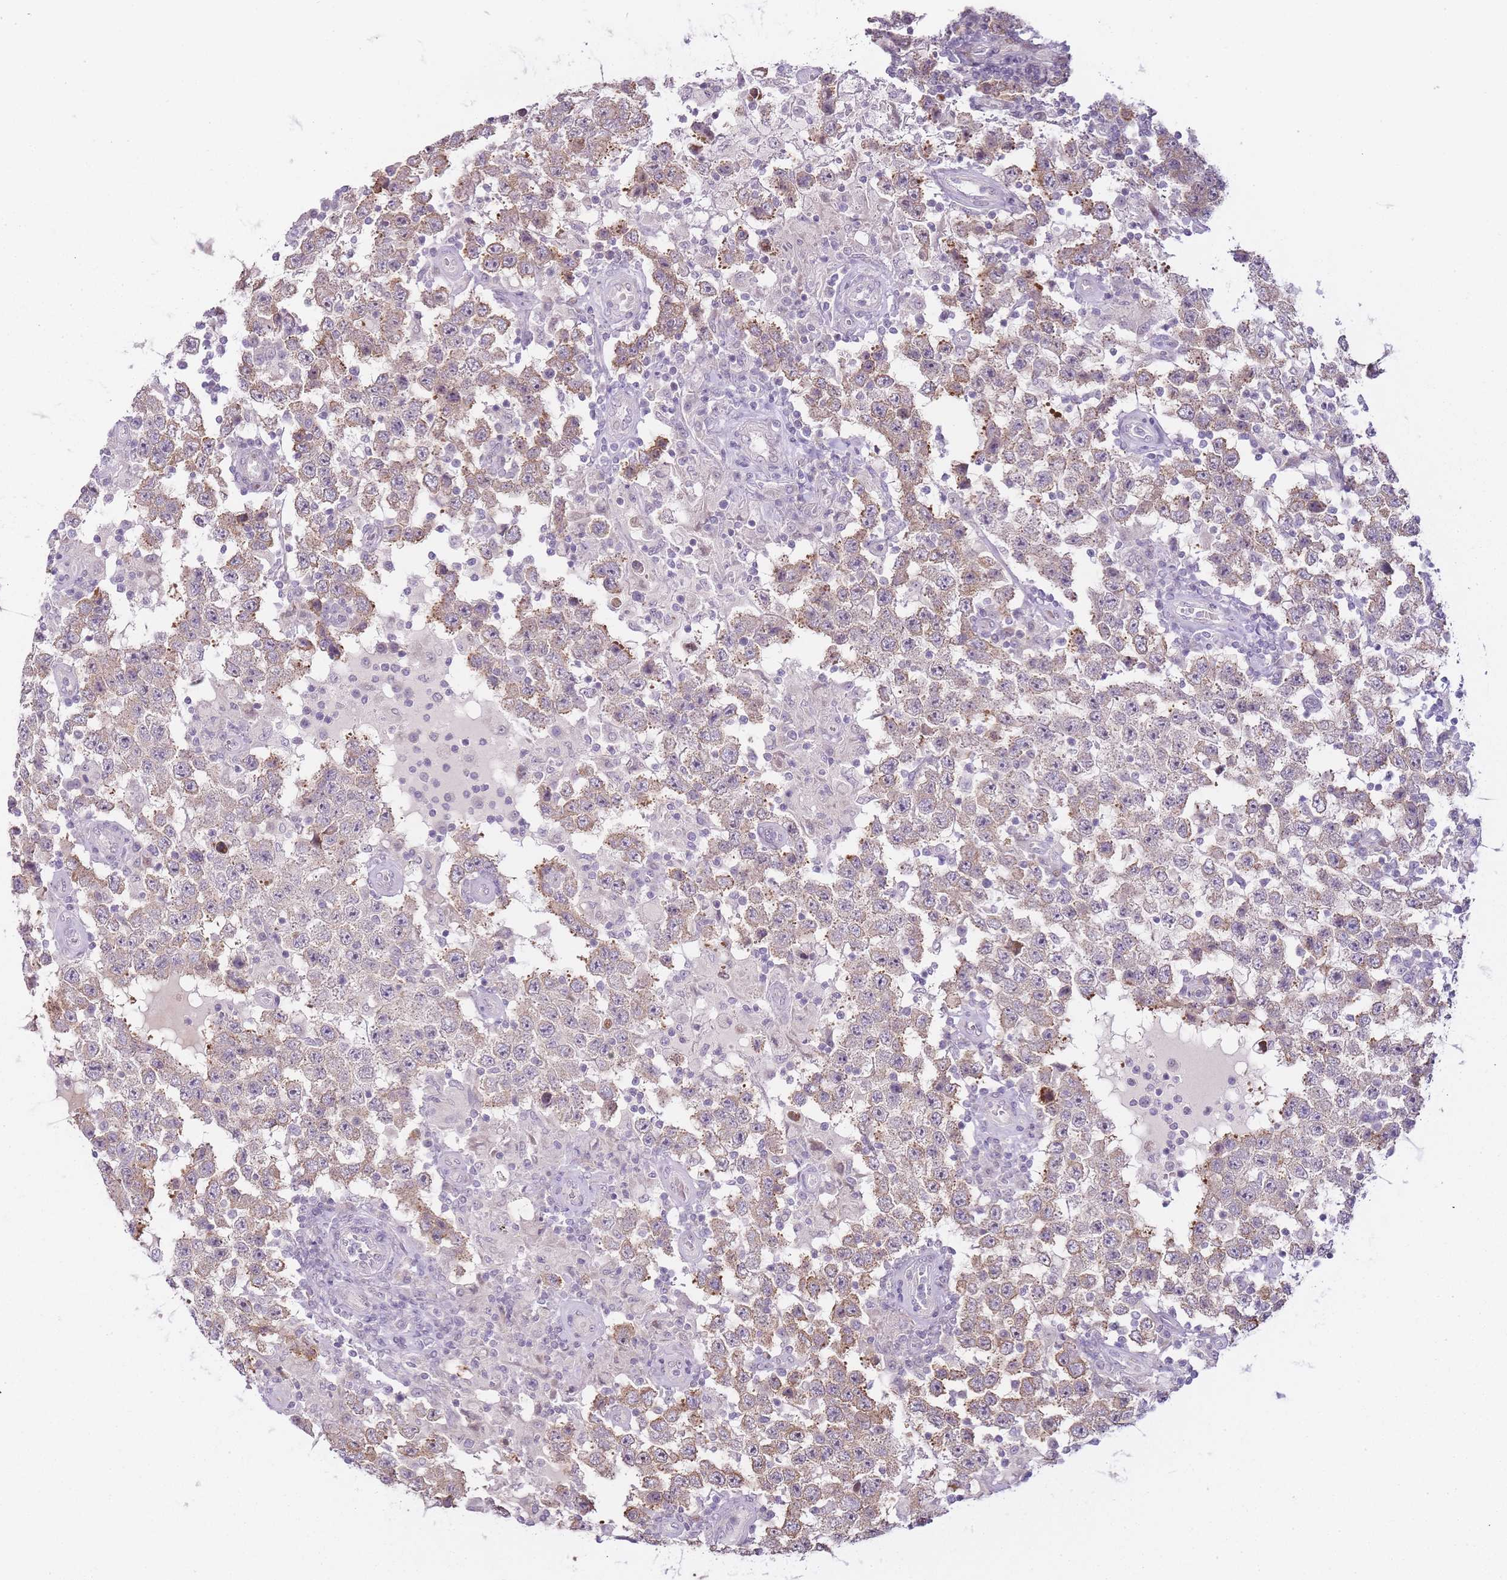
{"staining": {"intensity": "moderate", "quantity": "25%-75%", "location": "cytoplasmic/membranous"}, "tissue": "testis cancer", "cell_type": "Tumor cells", "image_type": "cancer", "snomed": [{"axis": "morphology", "description": "Normal tissue, NOS"}, {"axis": "morphology", "description": "Urothelial carcinoma, High grade"}, {"axis": "morphology", "description": "Seminoma, NOS"}, {"axis": "morphology", "description": "Carcinoma, Embryonal, NOS"}, {"axis": "topography", "description": "Urinary bladder"}, {"axis": "topography", "description": "Testis"}], "caption": "Testis cancer tissue displays moderate cytoplasmic/membranous positivity in approximately 25%-75% of tumor cells, visualized by immunohistochemistry.", "gene": "OGG1", "patient": {"sex": "male", "age": 41}}